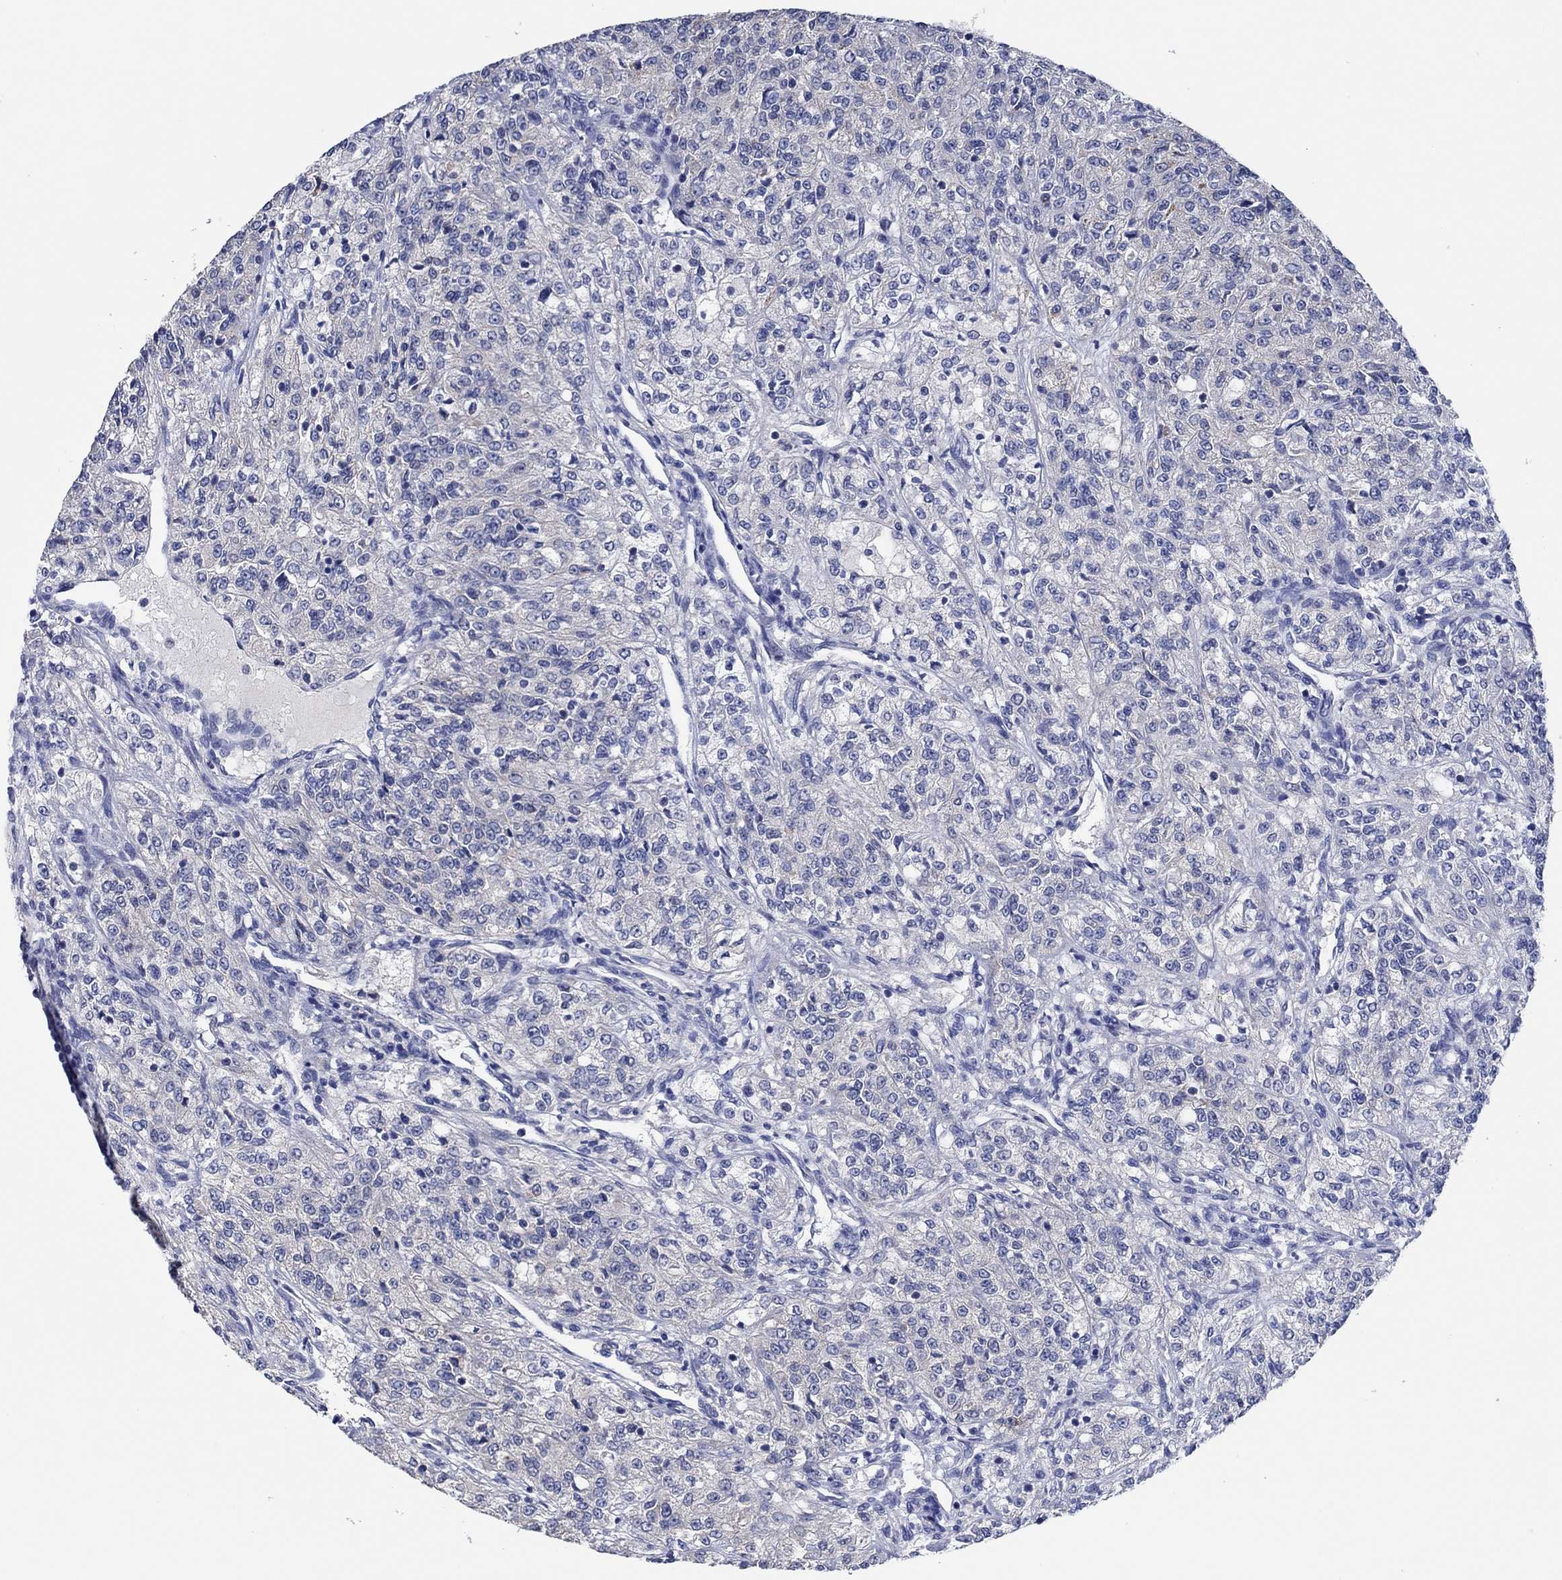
{"staining": {"intensity": "moderate", "quantity": "<25%", "location": "cytoplasmic/membranous"}, "tissue": "renal cancer", "cell_type": "Tumor cells", "image_type": "cancer", "snomed": [{"axis": "morphology", "description": "Adenocarcinoma, NOS"}, {"axis": "topography", "description": "Kidney"}], "caption": "Moderate cytoplasmic/membranous staining for a protein is appreciated in approximately <25% of tumor cells of renal cancer (adenocarcinoma) using IHC.", "gene": "PRRT3", "patient": {"sex": "female", "age": 63}}